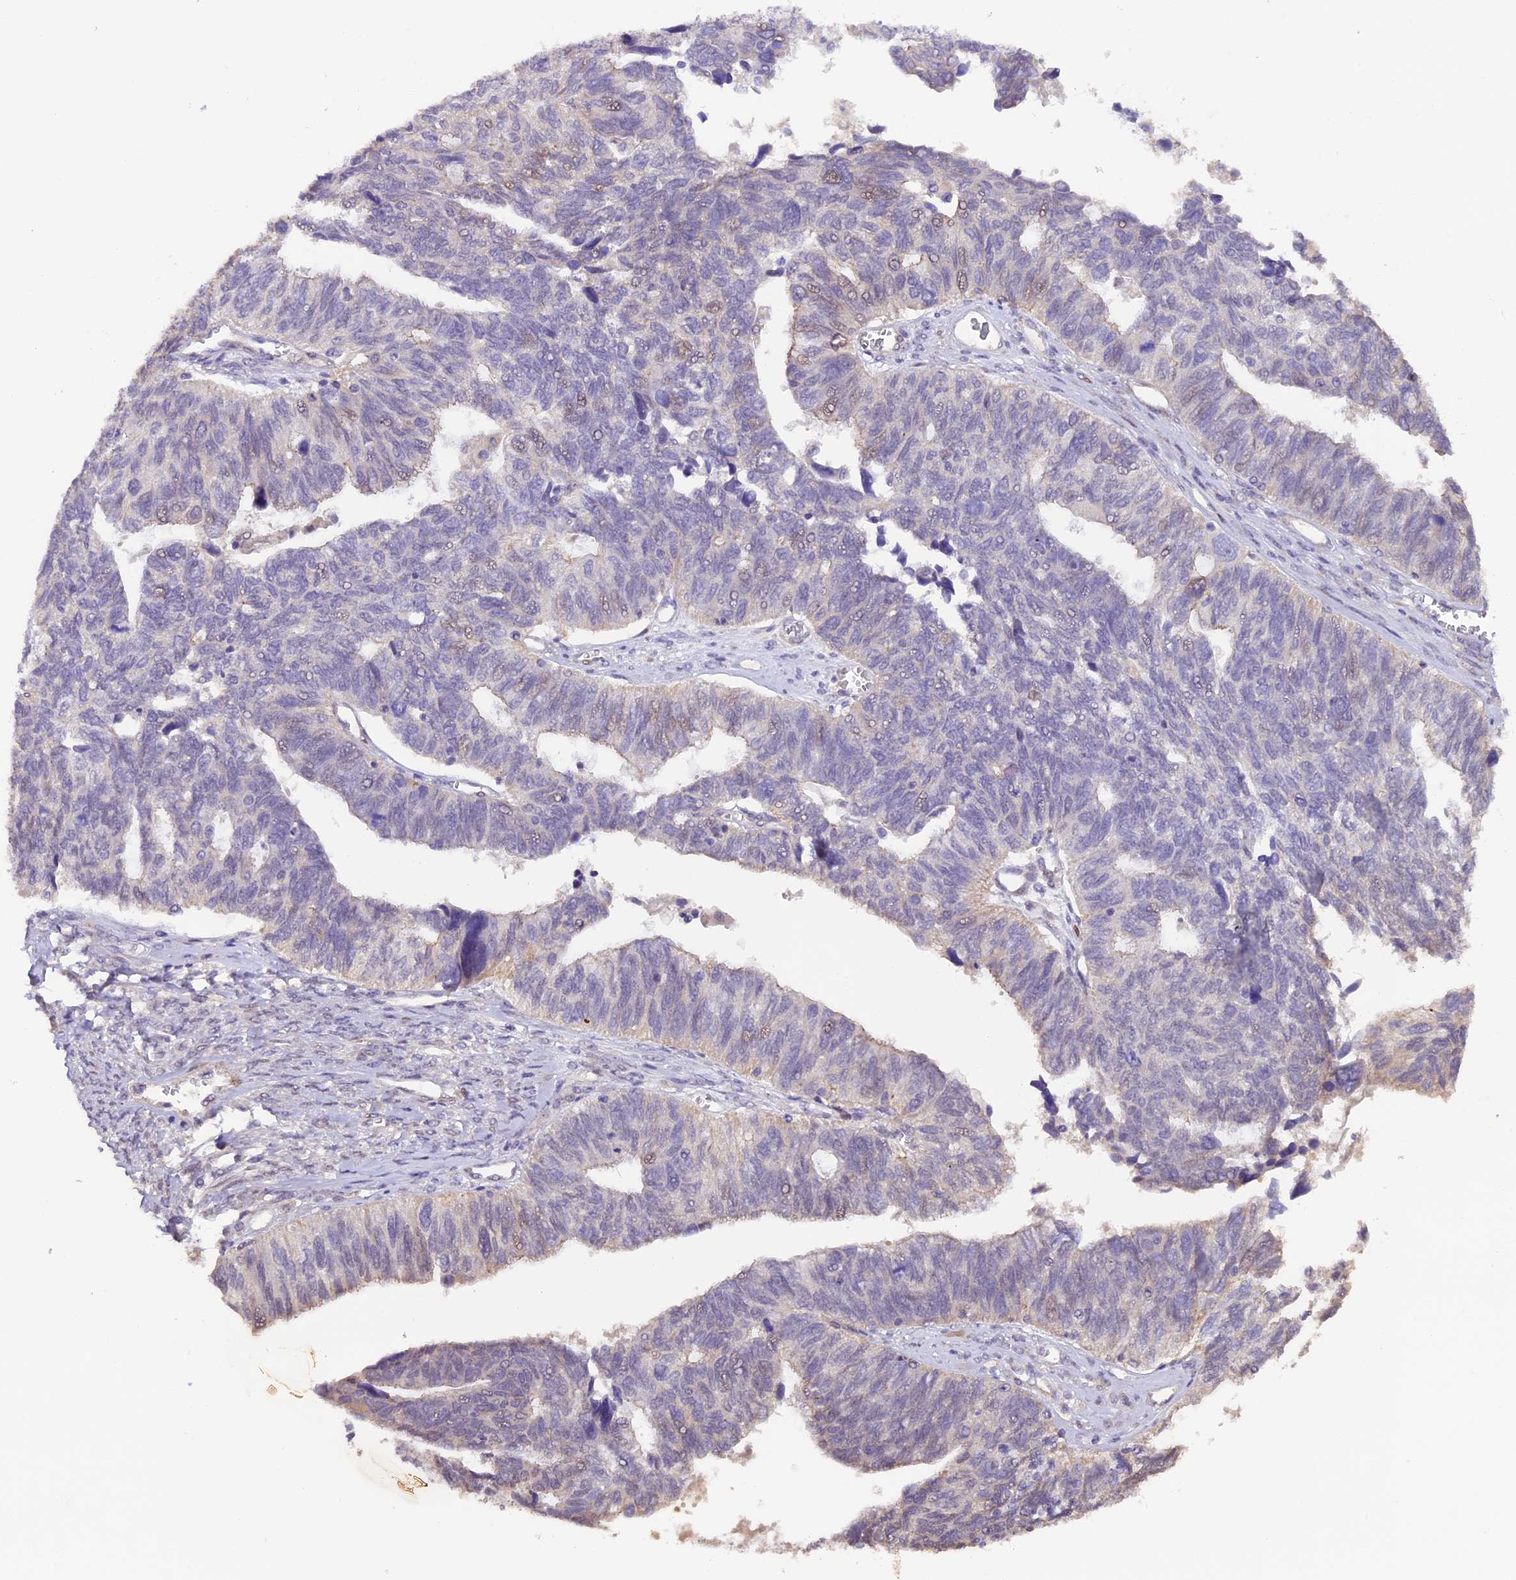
{"staining": {"intensity": "moderate", "quantity": "<25%", "location": "cytoplasmic/membranous,nuclear"}, "tissue": "ovarian cancer", "cell_type": "Tumor cells", "image_type": "cancer", "snomed": [{"axis": "morphology", "description": "Cystadenocarcinoma, serous, NOS"}, {"axis": "topography", "description": "Ovary"}], "caption": "Immunohistochemistry (IHC) (DAB) staining of human ovarian serous cystadenocarcinoma displays moderate cytoplasmic/membranous and nuclear protein staining in about <25% of tumor cells.", "gene": "NCK2", "patient": {"sex": "female", "age": 79}}